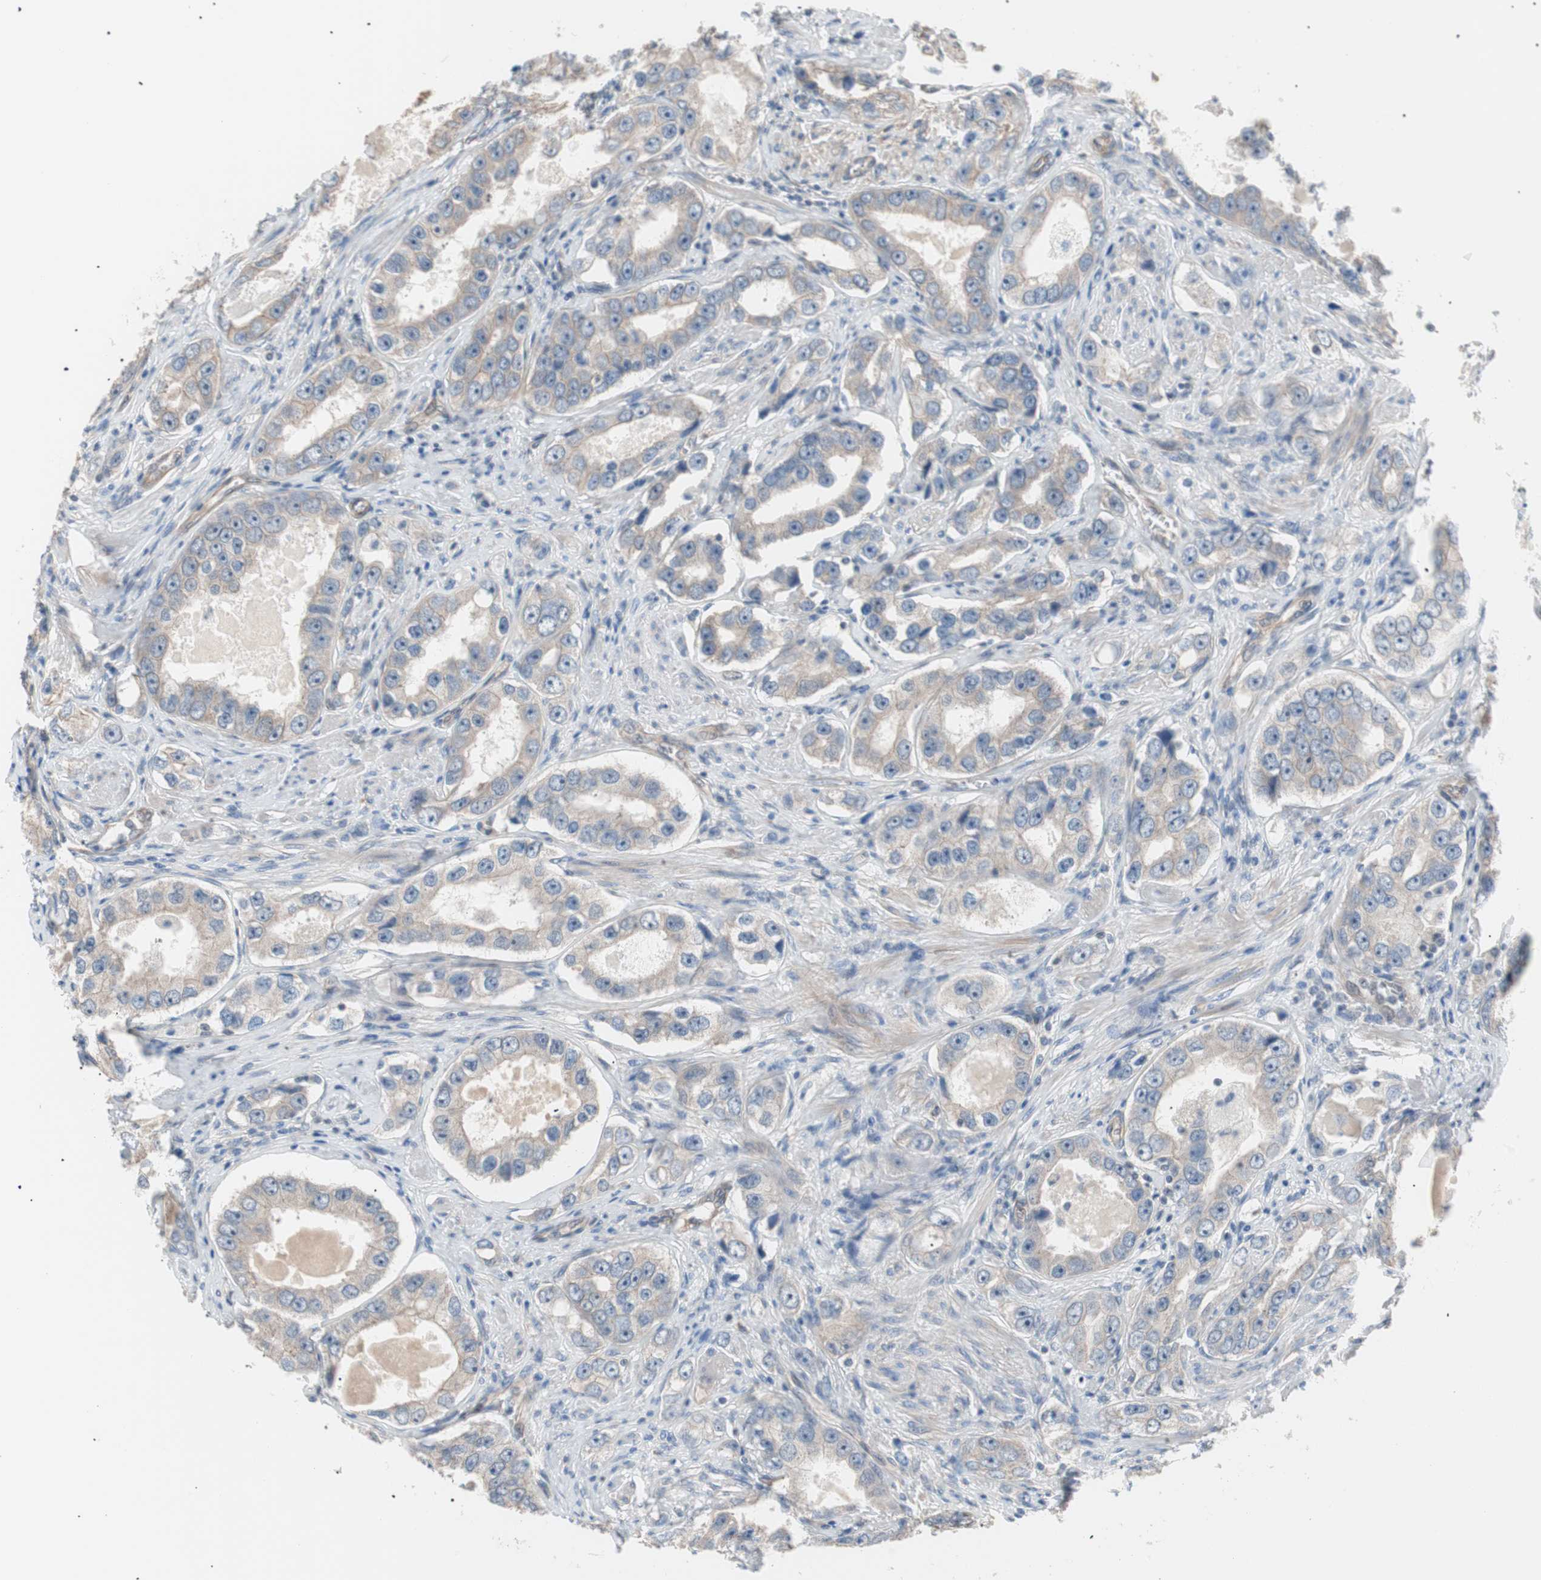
{"staining": {"intensity": "weak", "quantity": "<25%", "location": "cytoplasmic/membranous"}, "tissue": "prostate cancer", "cell_type": "Tumor cells", "image_type": "cancer", "snomed": [{"axis": "morphology", "description": "Adenocarcinoma, High grade"}, {"axis": "topography", "description": "Prostate"}], "caption": "Protein analysis of prostate adenocarcinoma (high-grade) displays no significant expression in tumor cells.", "gene": "SMG1", "patient": {"sex": "male", "age": 63}}